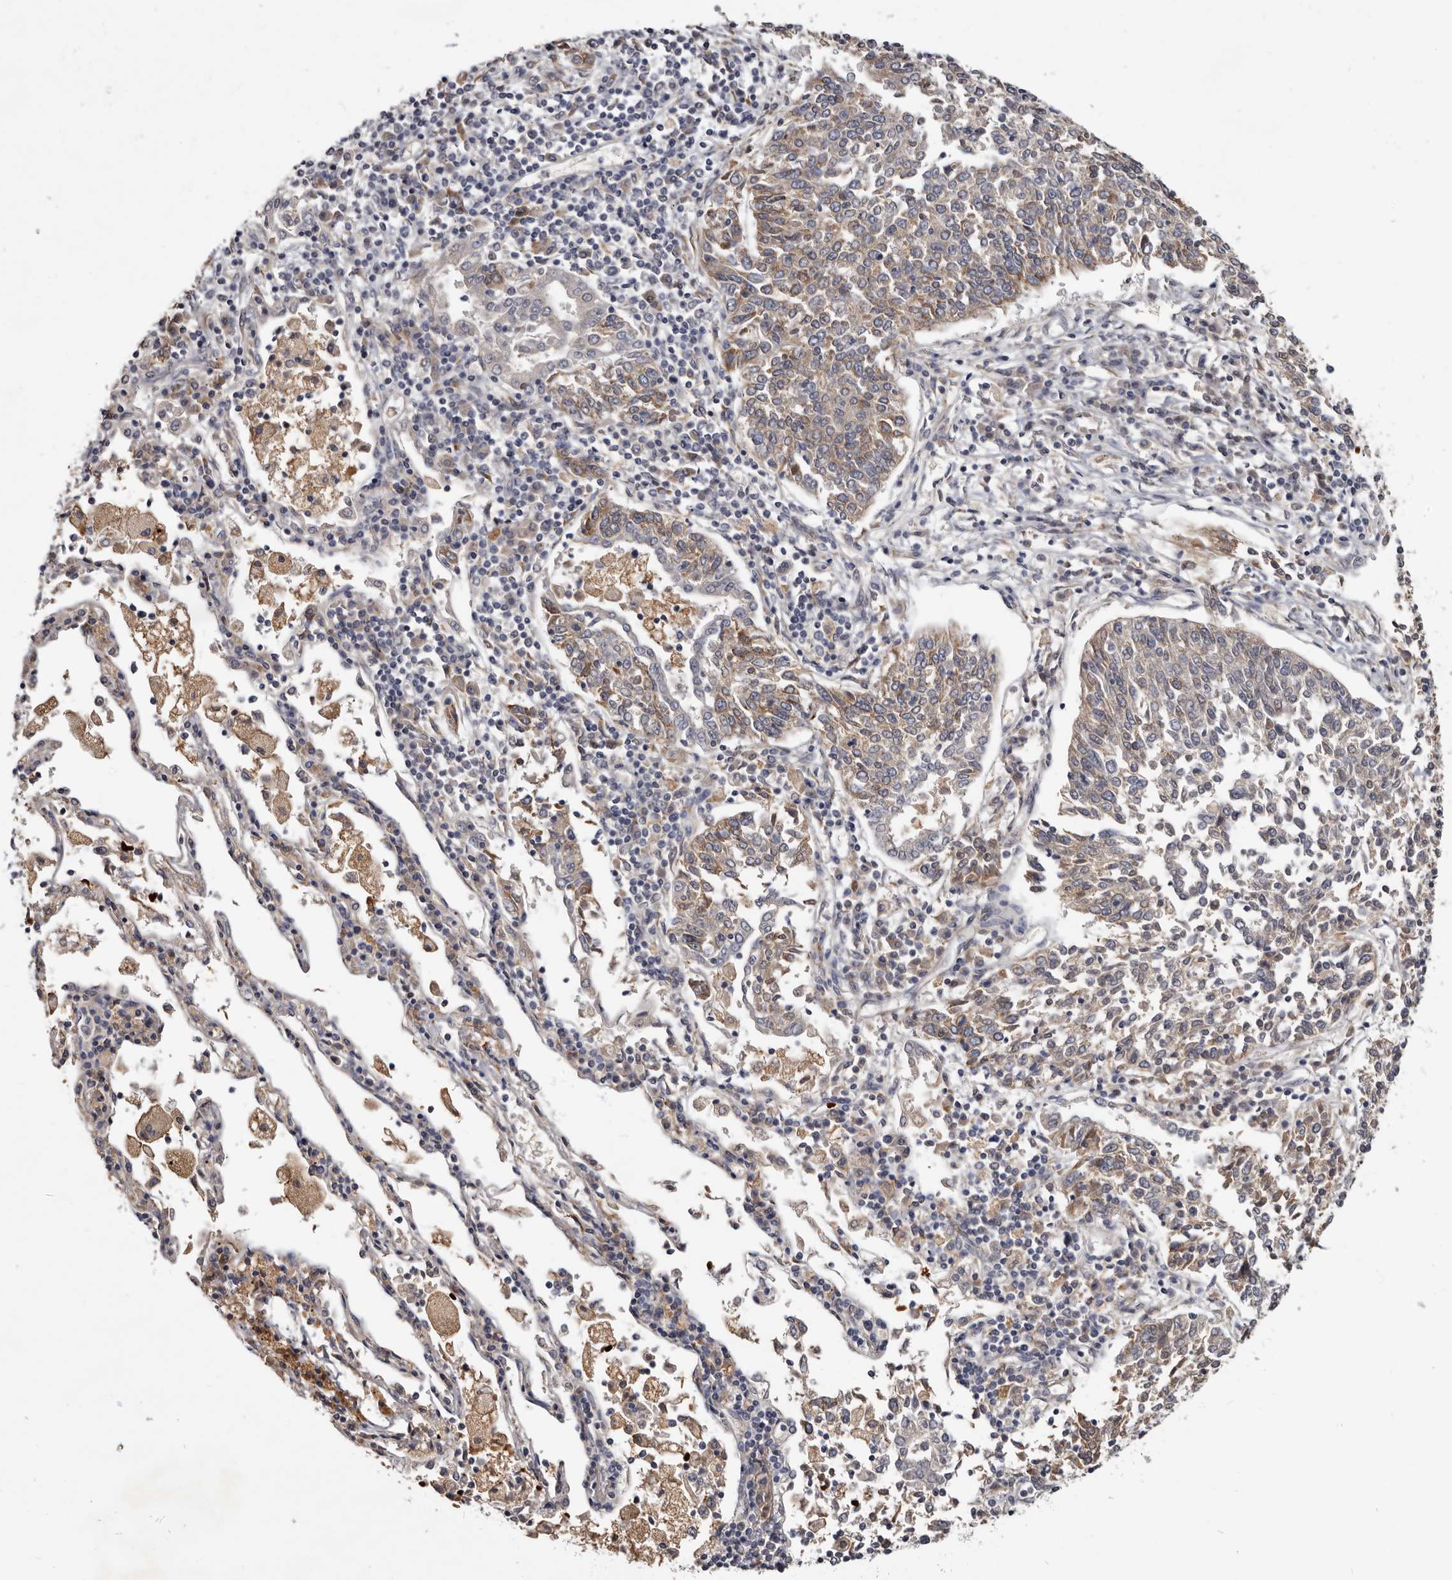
{"staining": {"intensity": "weak", "quantity": "25%-75%", "location": "cytoplasmic/membranous"}, "tissue": "lung cancer", "cell_type": "Tumor cells", "image_type": "cancer", "snomed": [{"axis": "morphology", "description": "Normal tissue, NOS"}, {"axis": "morphology", "description": "Squamous cell carcinoma, NOS"}, {"axis": "topography", "description": "Cartilage tissue"}, {"axis": "topography", "description": "Lung"}, {"axis": "topography", "description": "Peripheral nerve tissue"}], "caption": "This is an image of immunohistochemistry staining of squamous cell carcinoma (lung), which shows weak expression in the cytoplasmic/membranous of tumor cells.", "gene": "NENF", "patient": {"sex": "female", "age": 49}}